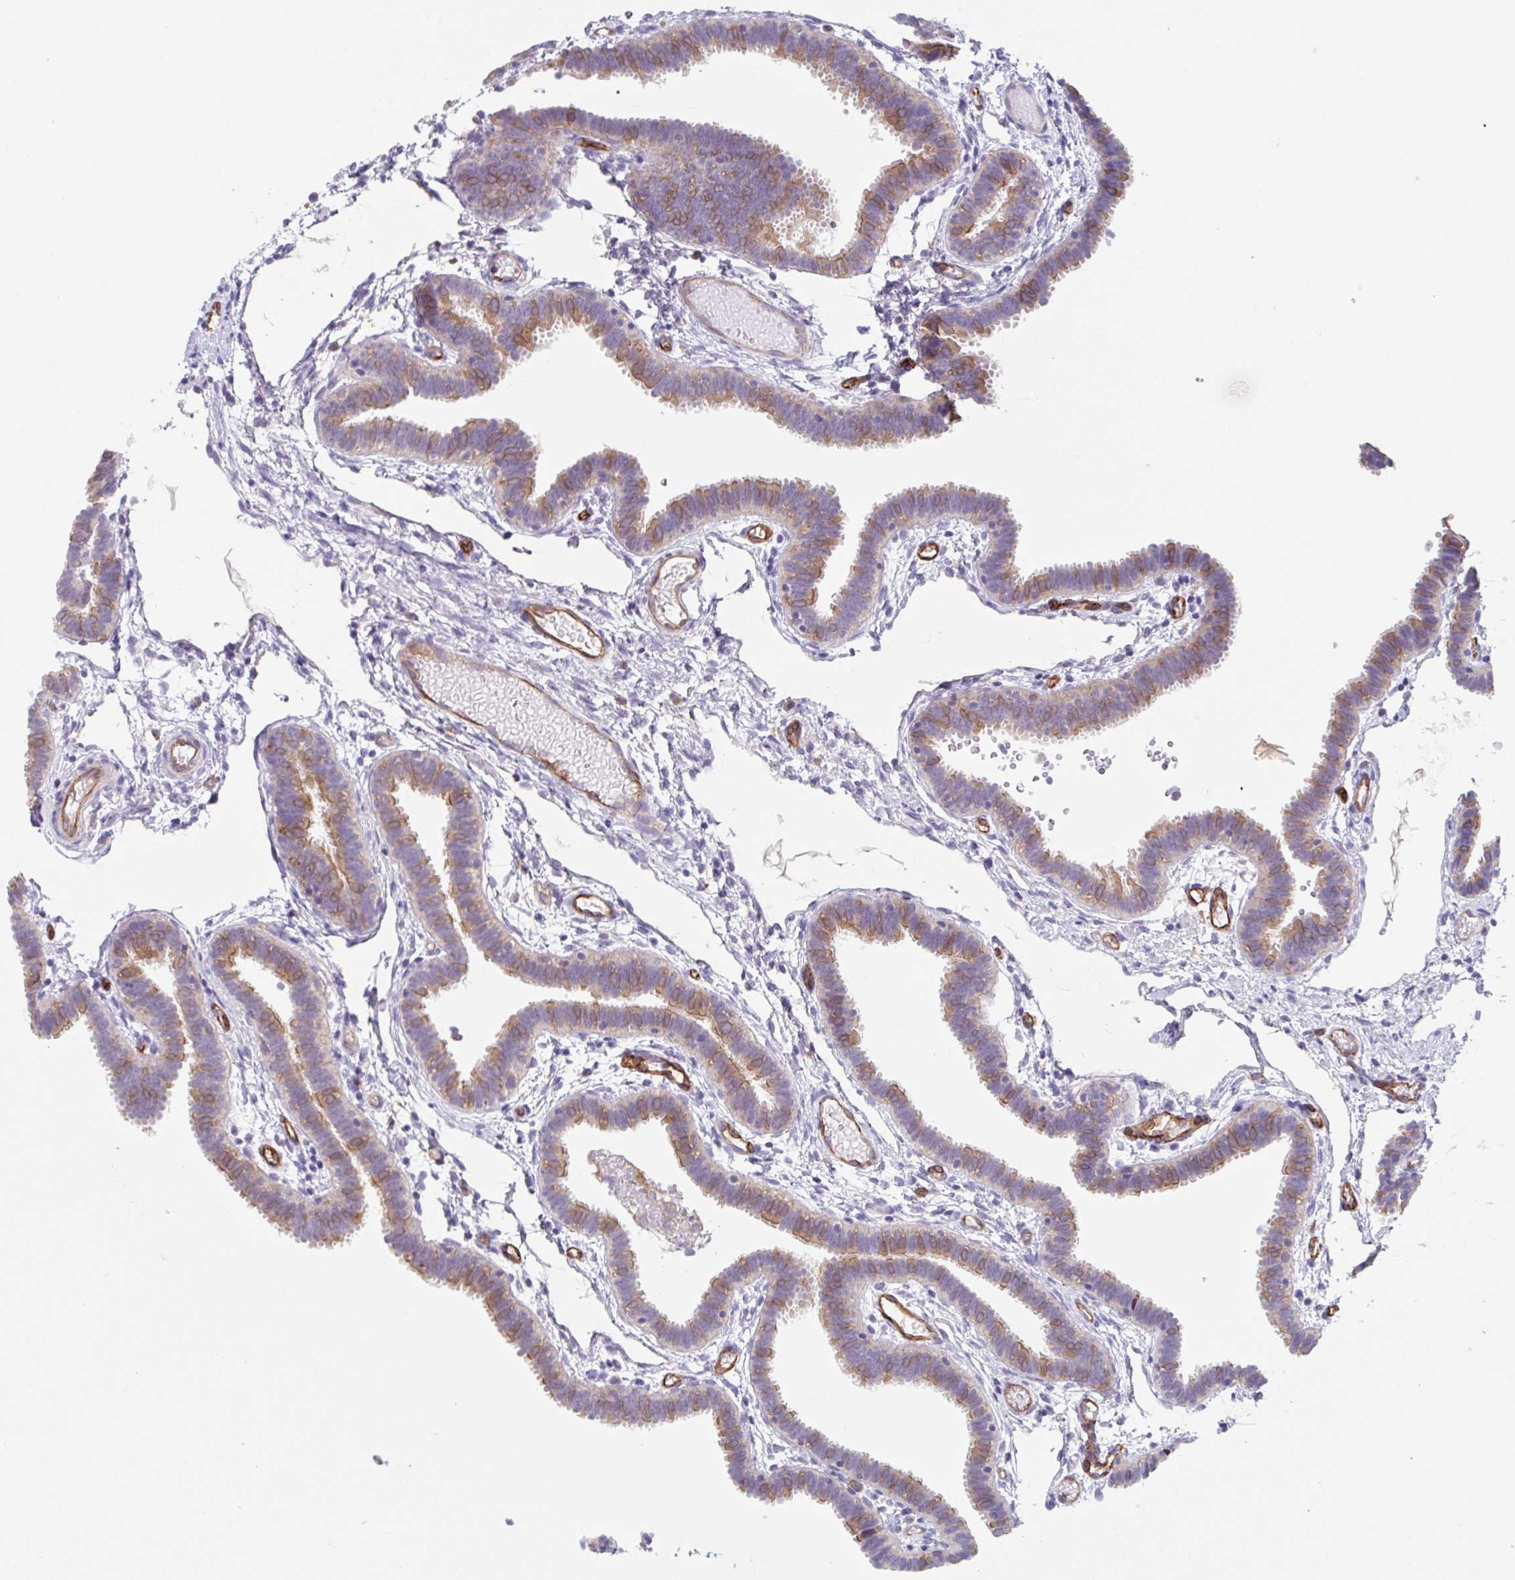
{"staining": {"intensity": "moderate", "quantity": "25%-75%", "location": "cytoplasmic/membranous"}, "tissue": "fallopian tube", "cell_type": "Glandular cells", "image_type": "normal", "snomed": [{"axis": "morphology", "description": "Normal tissue, NOS"}, {"axis": "topography", "description": "Fallopian tube"}], "caption": "Fallopian tube stained for a protein shows moderate cytoplasmic/membranous positivity in glandular cells. (brown staining indicates protein expression, while blue staining denotes nuclei).", "gene": "EHD4", "patient": {"sex": "female", "age": 37}}